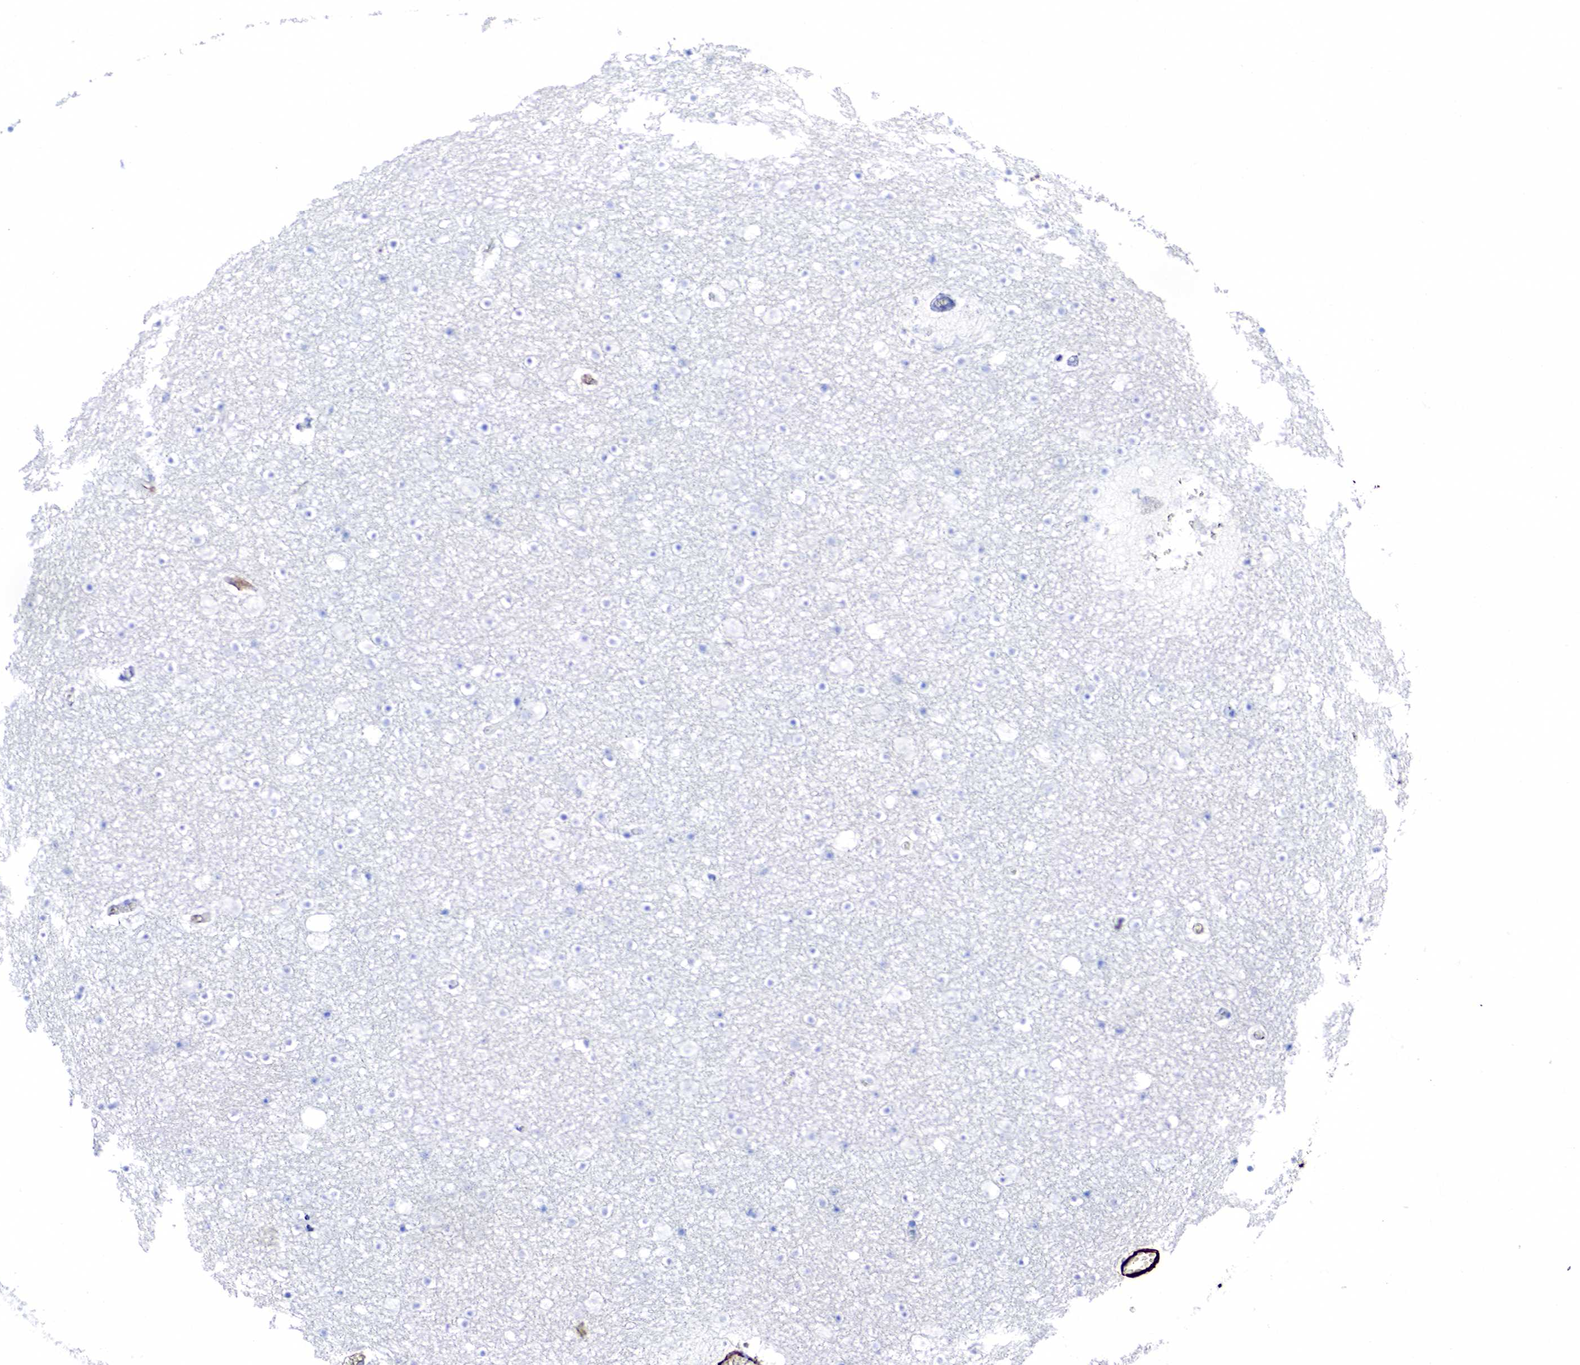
{"staining": {"intensity": "negative", "quantity": "none", "location": "none"}, "tissue": "caudate", "cell_type": "Glial cells", "image_type": "normal", "snomed": [{"axis": "morphology", "description": "Normal tissue, NOS"}, {"axis": "topography", "description": "Lateral ventricle wall"}], "caption": "Caudate stained for a protein using immunohistochemistry (IHC) exhibits no expression glial cells.", "gene": "ACTA1", "patient": {"sex": "male", "age": 45}}